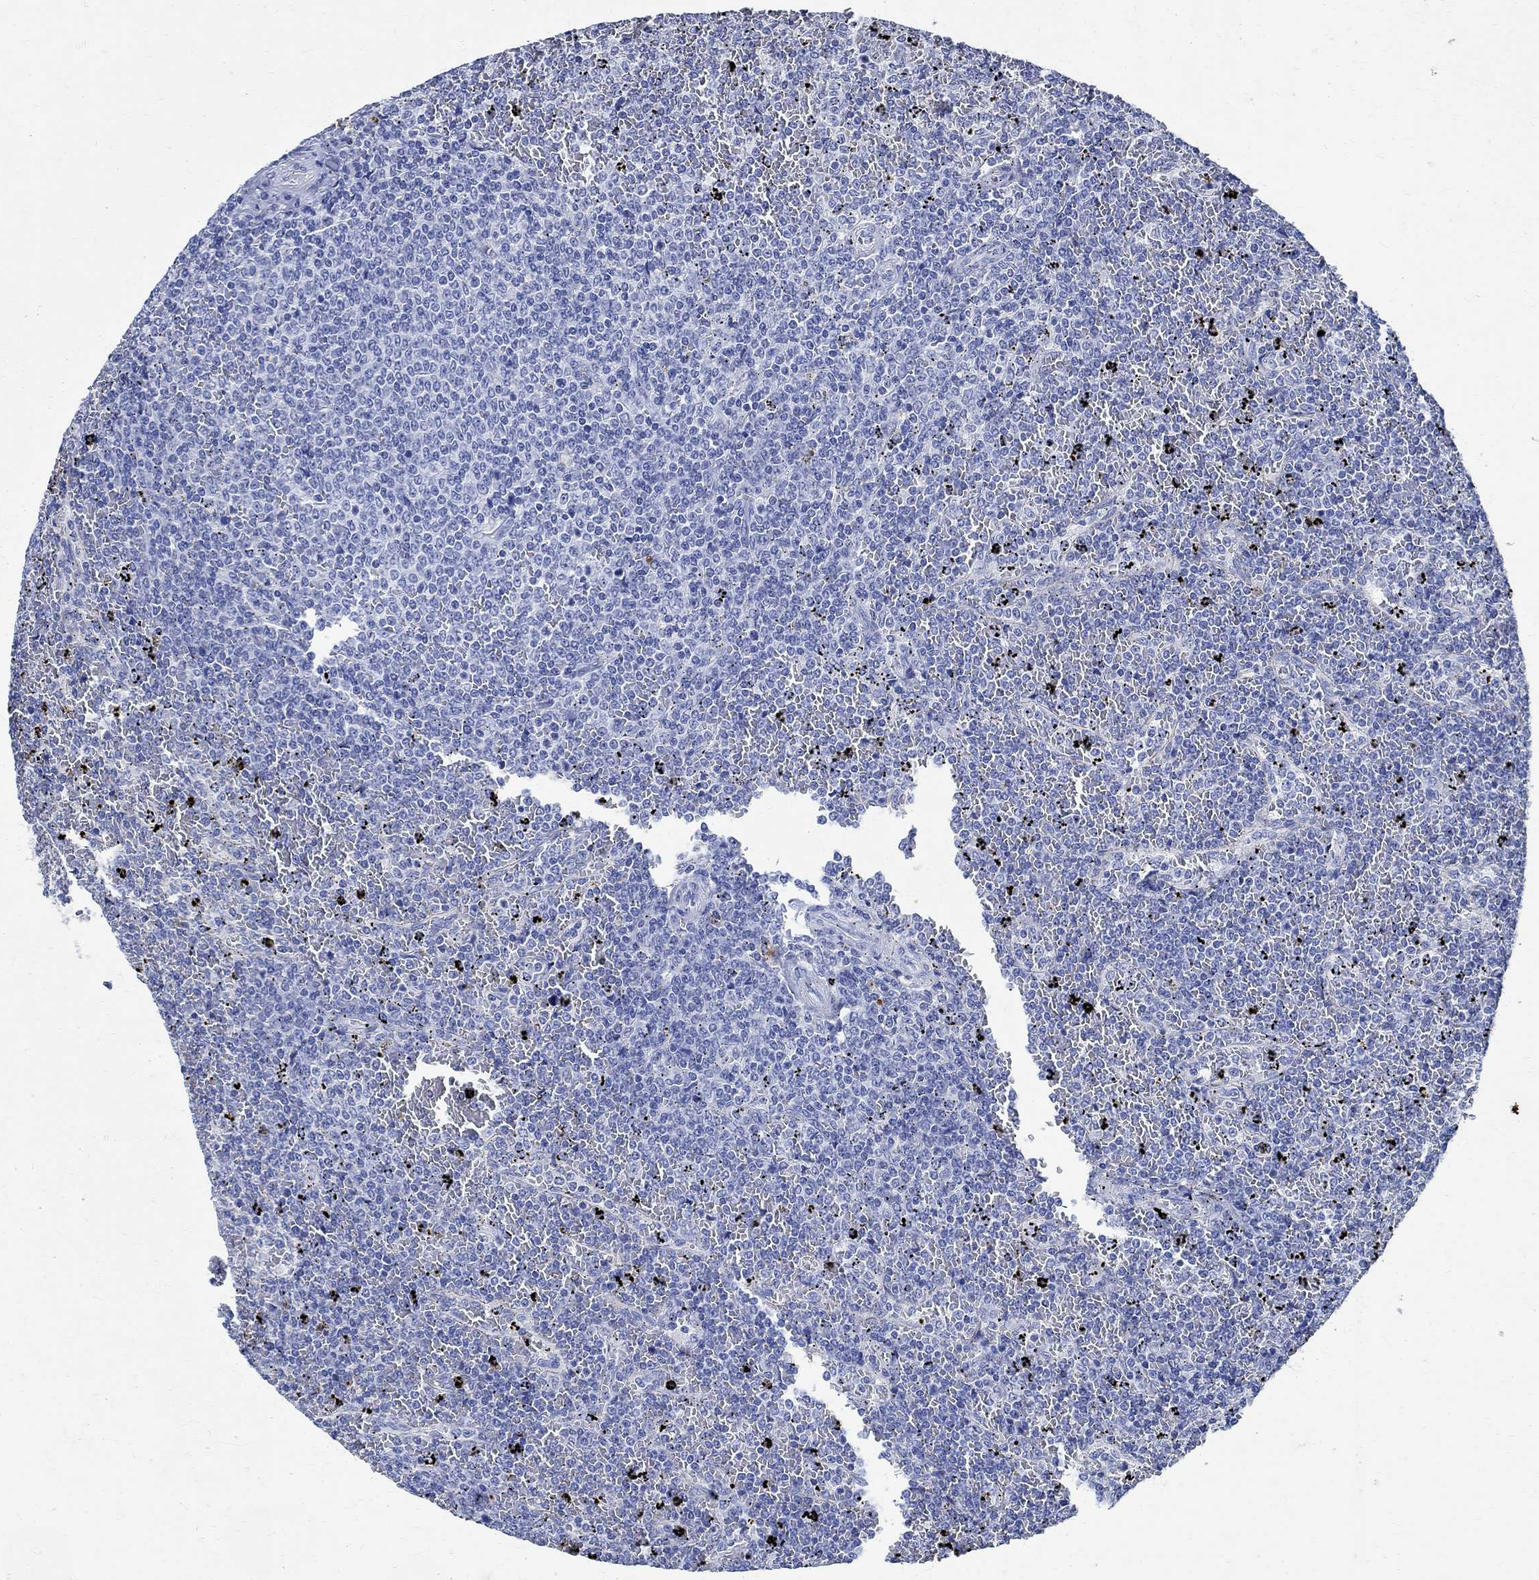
{"staining": {"intensity": "negative", "quantity": "none", "location": "none"}, "tissue": "lymphoma", "cell_type": "Tumor cells", "image_type": "cancer", "snomed": [{"axis": "morphology", "description": "Malignant lymphoma, non-Hodgkin's type, Low grade"}, {"axis": "topography", "description": "Spleen"}], "caption": "Human lymphoma stained for a protein using IHC shows no positivity in tumor cells.", "gene": "TMEM221", "patient": {"sex": "female", "age": 77}}